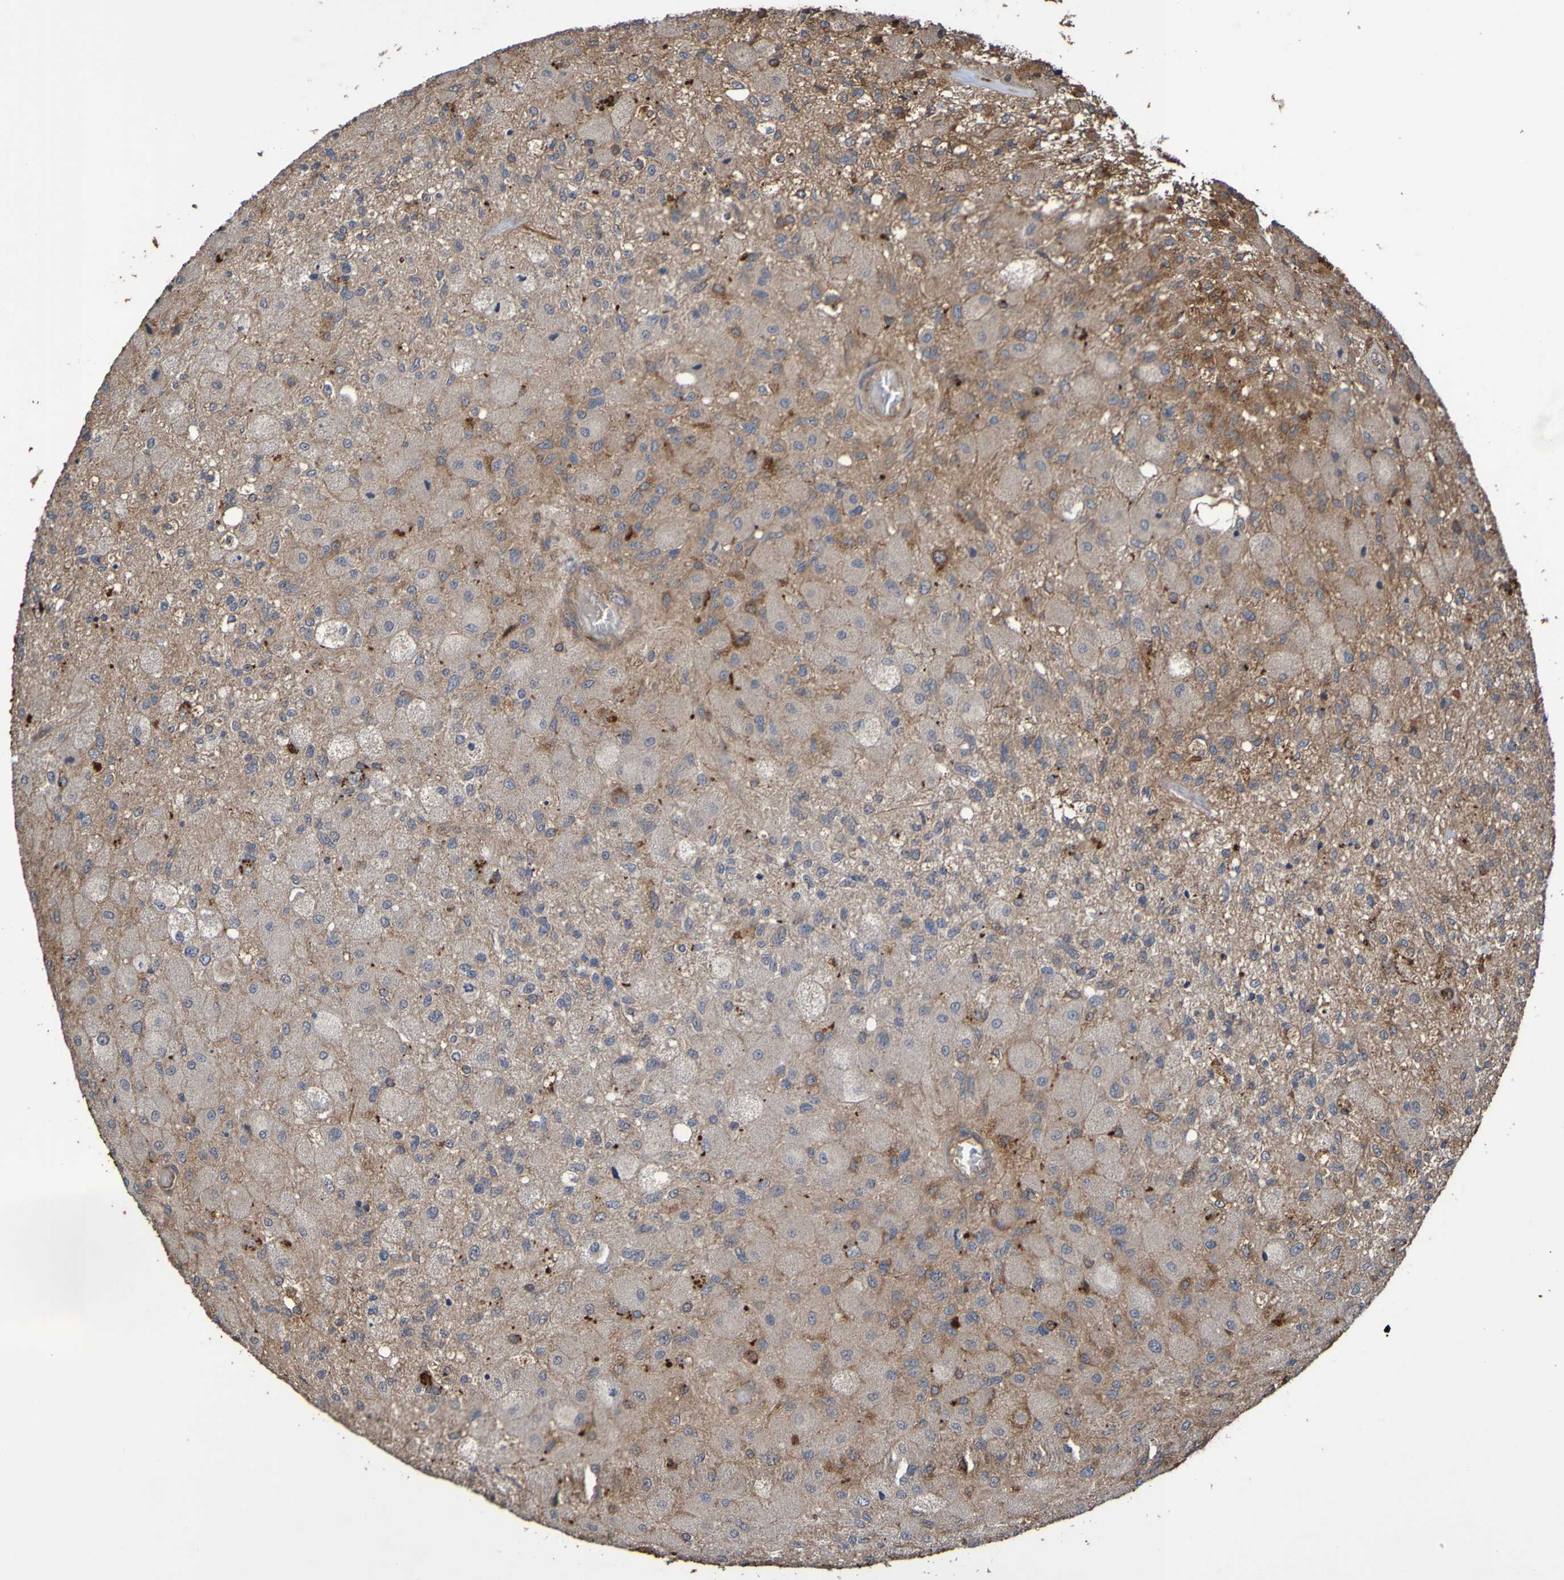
{"staining": {"intensity": "moderate", "quantity": ">75%", "location": "cytoplasmic/membranous"}, "tissue": "glioma", "cell_type": "Tumor cells", "image_type": "cancer", "snomed": [{"axis": "morphology", "description": "Normal tissue, NOS"}, {"axis": "morphology", "description": "Glioma, malignant, High grade"}, {"axis": "topography", "description": "Cerebral cortex"}], "caption": "Glioma stained for a protein (brown) displays moderate cytoplasmic/membranous positive staining in approximately >75% of tumor cells.", "gene": "UCN", "patient": {"sex": "male", "age": 77}}